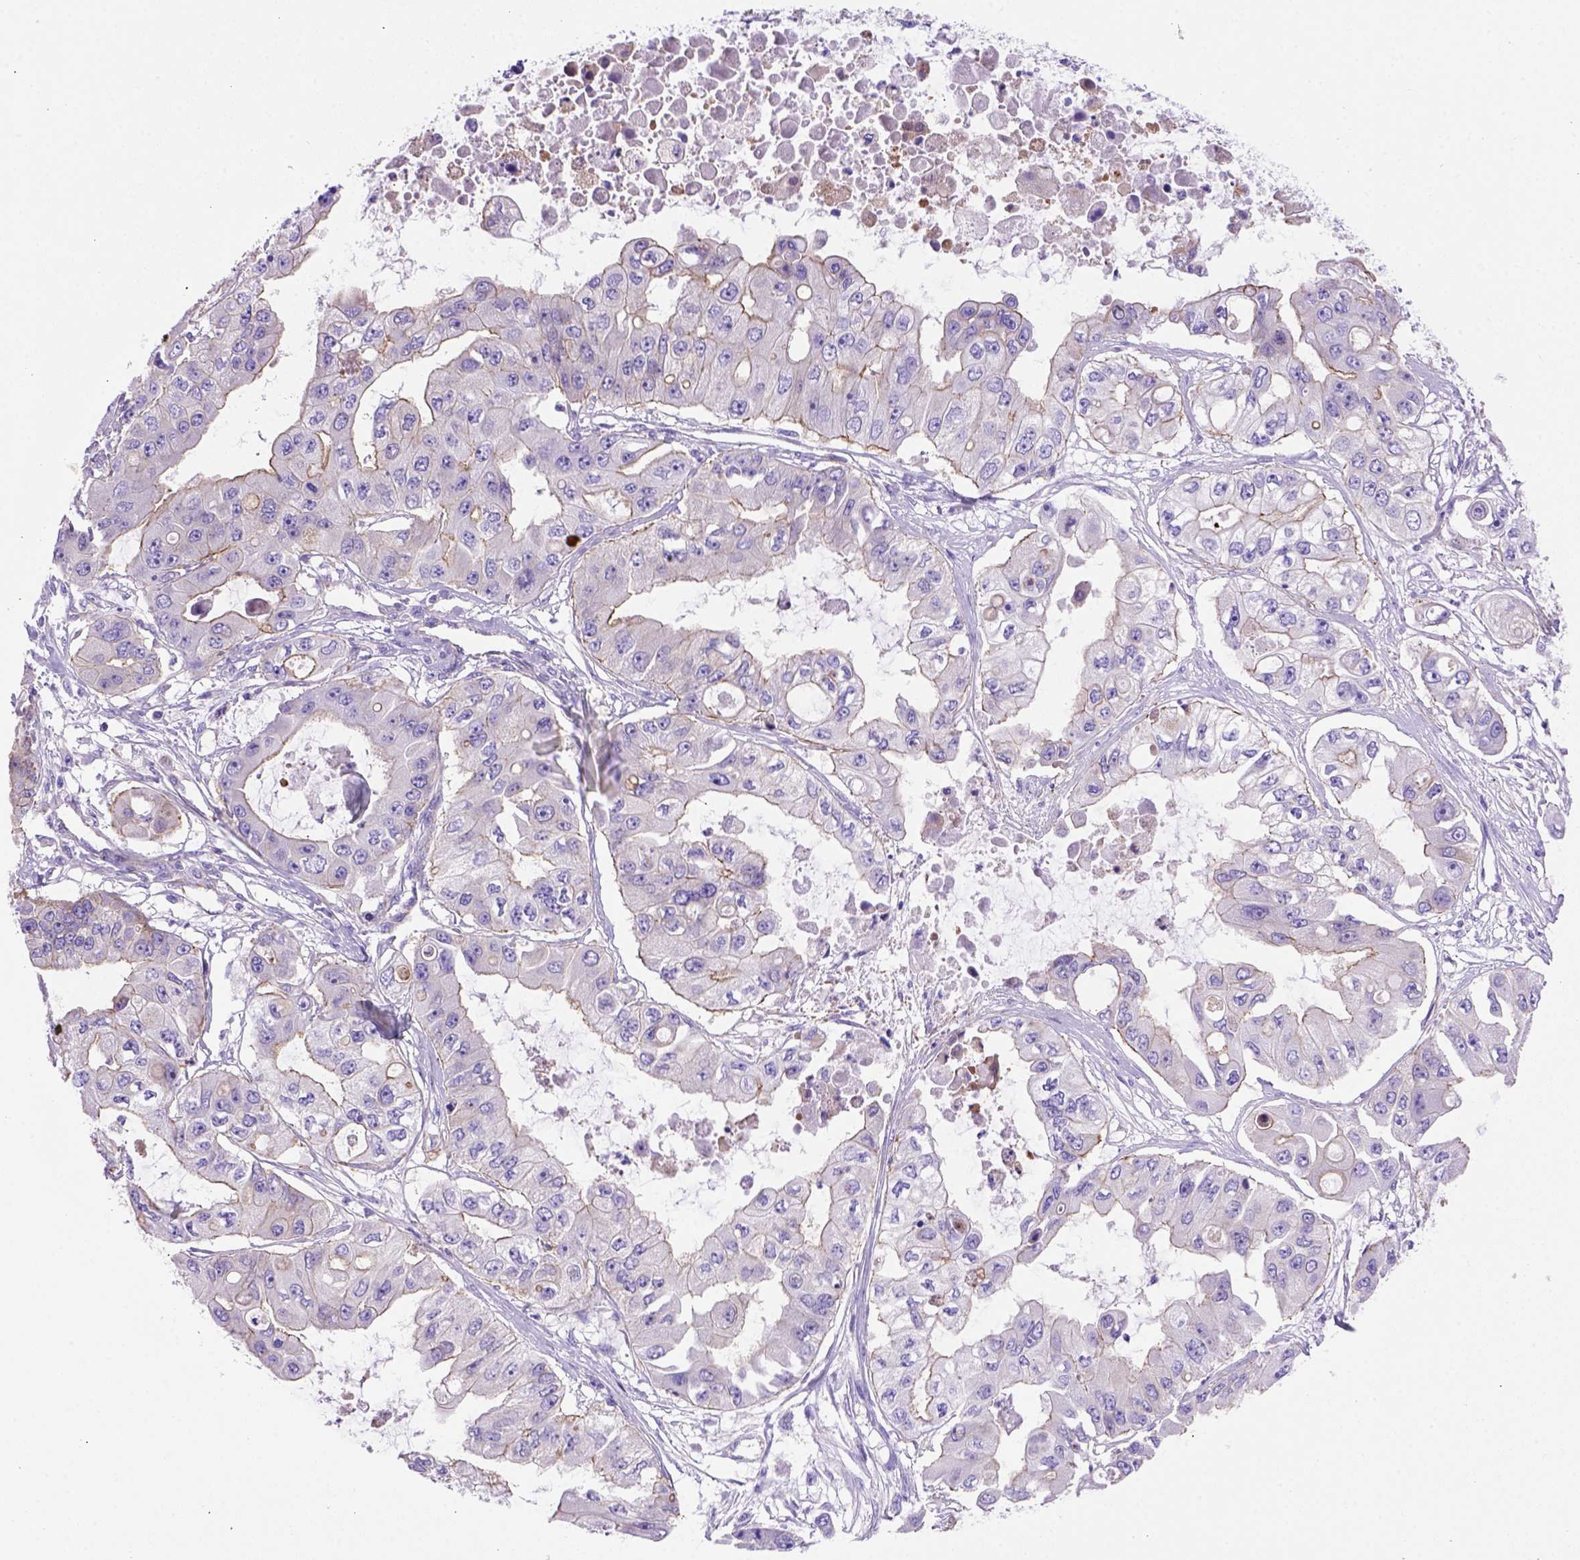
{"staining": {"intensity": "moderate", "quantity": "25%-75%", "location": "cytoplasmic/membranous"}, "tissue": "ovarian cancer", "cell_type": "Tumor cells", "image_type": "cancer", "snomed": [{"axis": "morphology", "description": "Cystadenocarcinoma, serous, NOS"}, {"axis": "topography", "description": "Ovary"}], "caption": "This is a histology image of IHC staining of ovarian serous cystadenocarcinoma, which shows moderate positivity in the cytoplasmic/membranous of tumor cells.", "gene": "PEX12", "patient": {"sex": "female", "age": 56}}